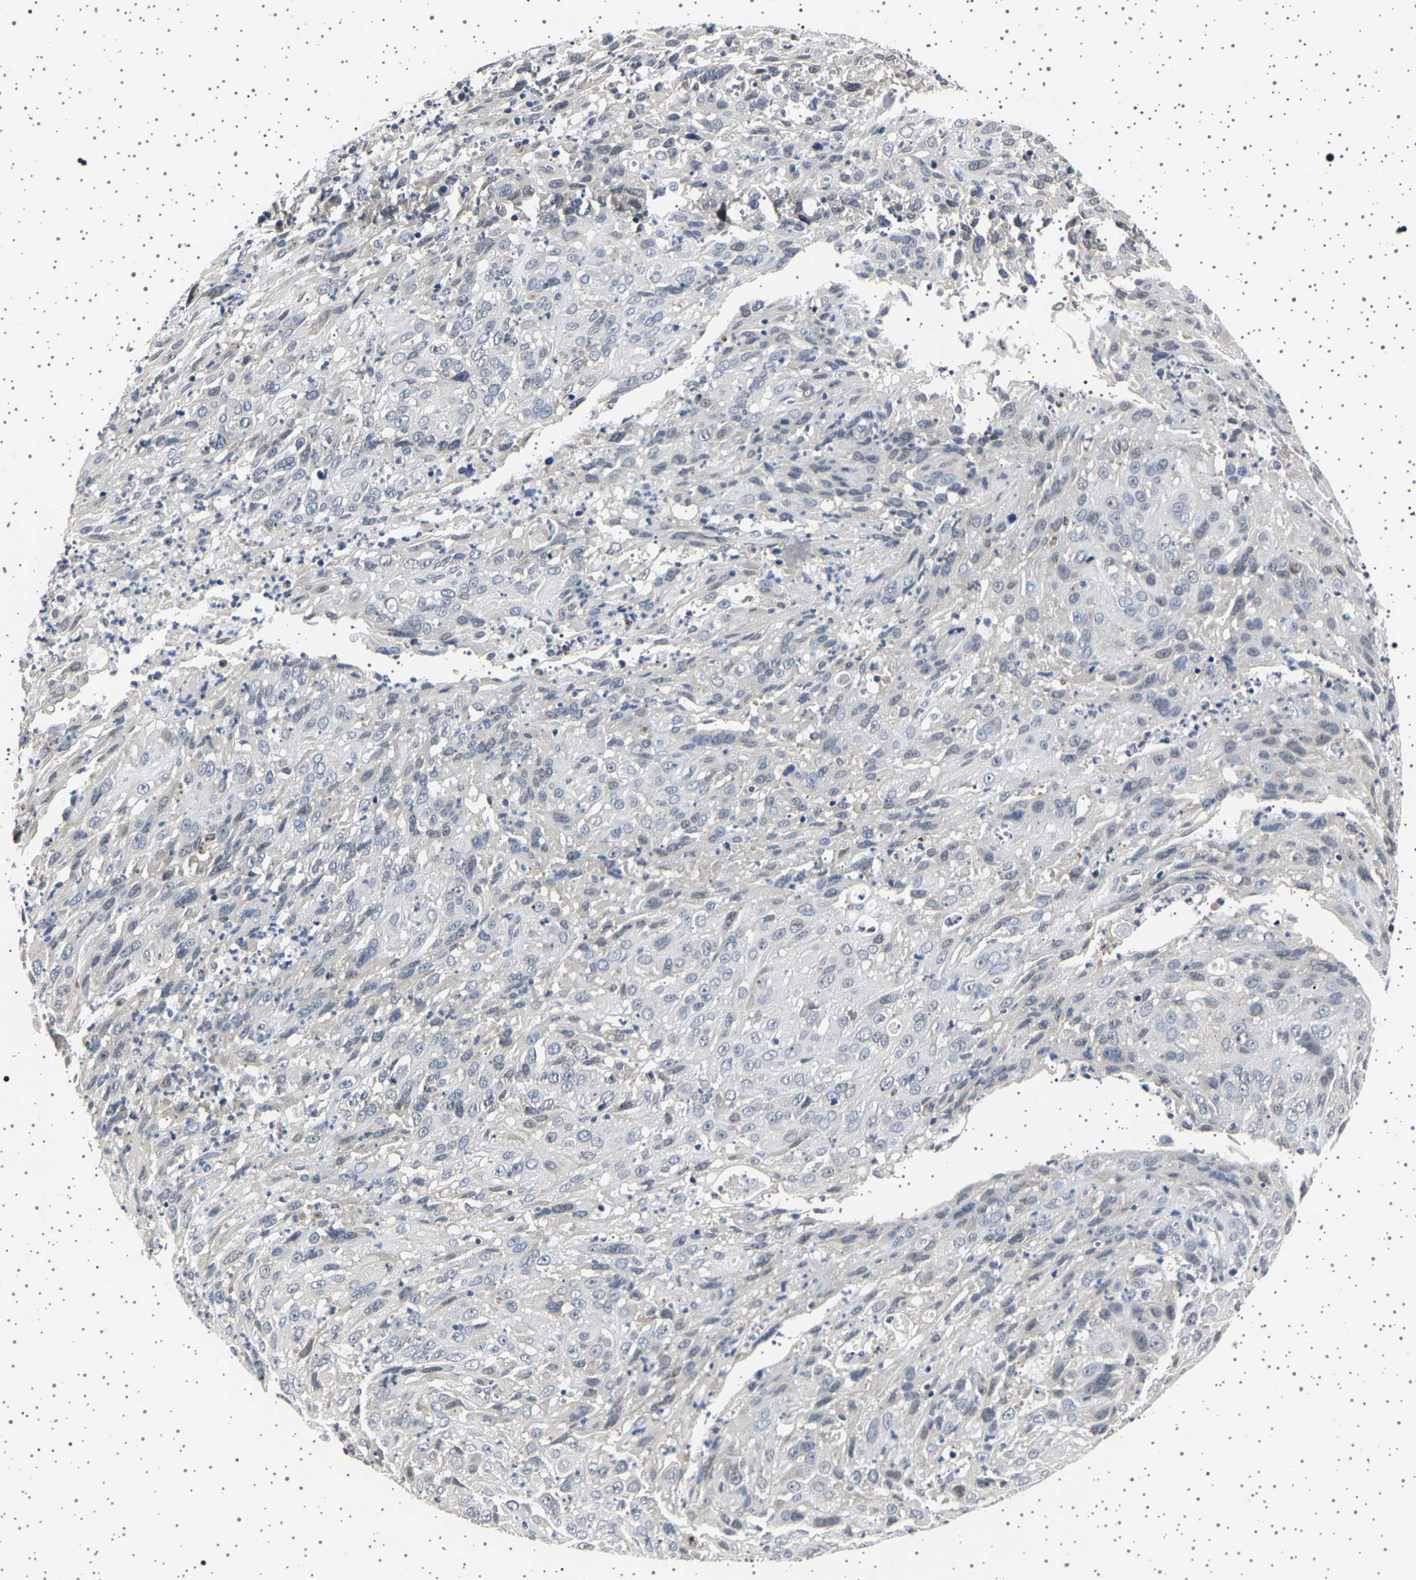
{"staining": {"intensity": "negative", "quantity": "none", "location": "none"}, "tissue": "cervical cancer", "cell_type": "Tumor cells", "image_type": "cancer", "snomed": [{"axis": "morphology", "description": "Squamous cell carcinoma, NOS"}, {"axis": "topography", "description": "Cervix"}], "caption": "Immunohistochemistry (IHC) of cervical cancer (squamous cell carcinoma) reveals no positivity in tumor cells.", "gene": "IL10RB", "patient": {"sex": "female", "age": 32}}